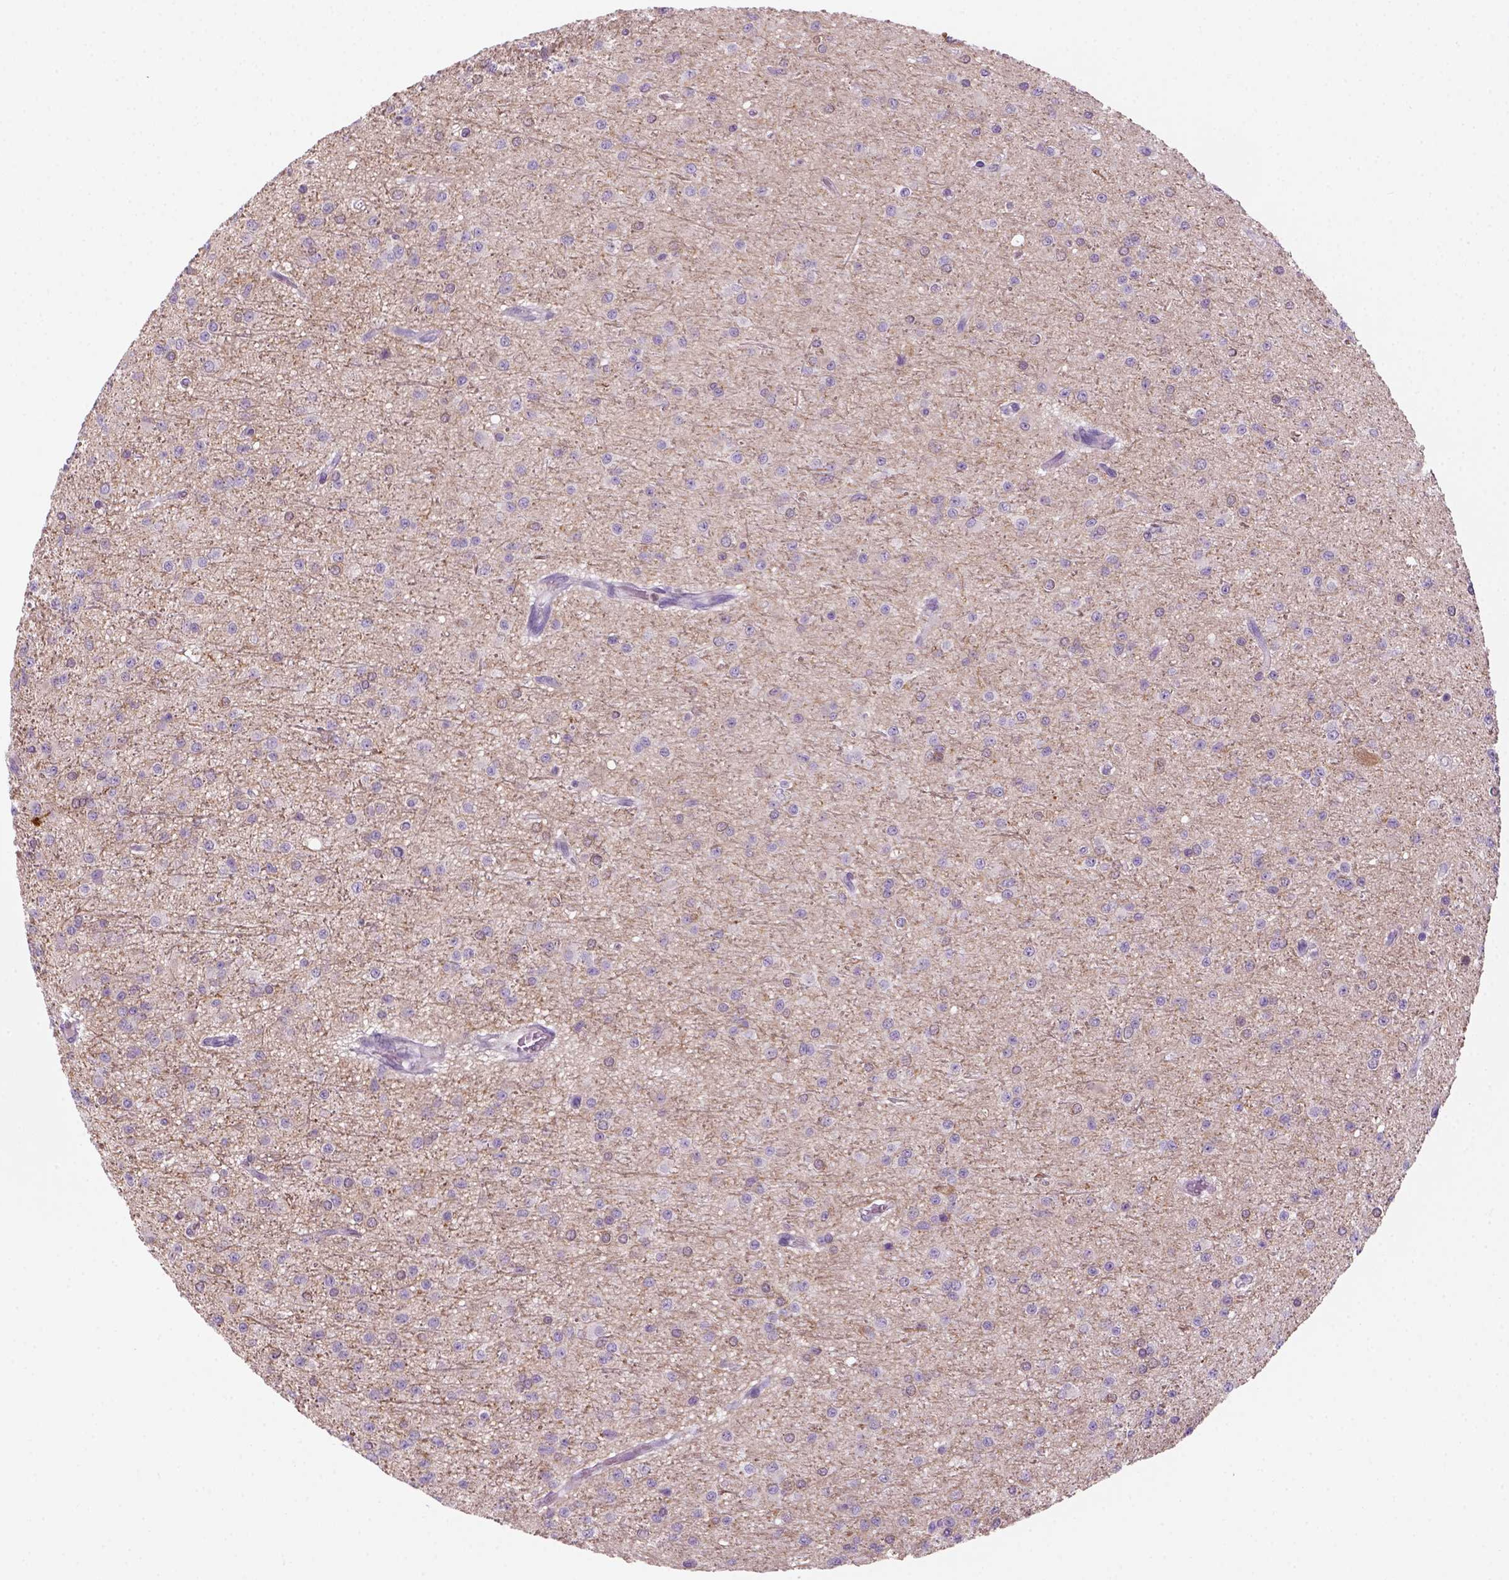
{"staining": {"intensity": "negative", "quantity": "none", "location": "none"}, "tissue": "glioma", "cell_type": "Tumor cells", "image_type": "cancer", "snomed": [{"axis": "morphology", "description": "Glioma, malignant, Low grade"}, {"axis": "topography", "description": "Brain"}], "caption": "IHC micrograph of neoplastic tissue: human glioma stained with DAB displays no significant protein positivity in tumor cells.", "gene": "GOT1", "patient": {"sex": "male", "age": 27}}